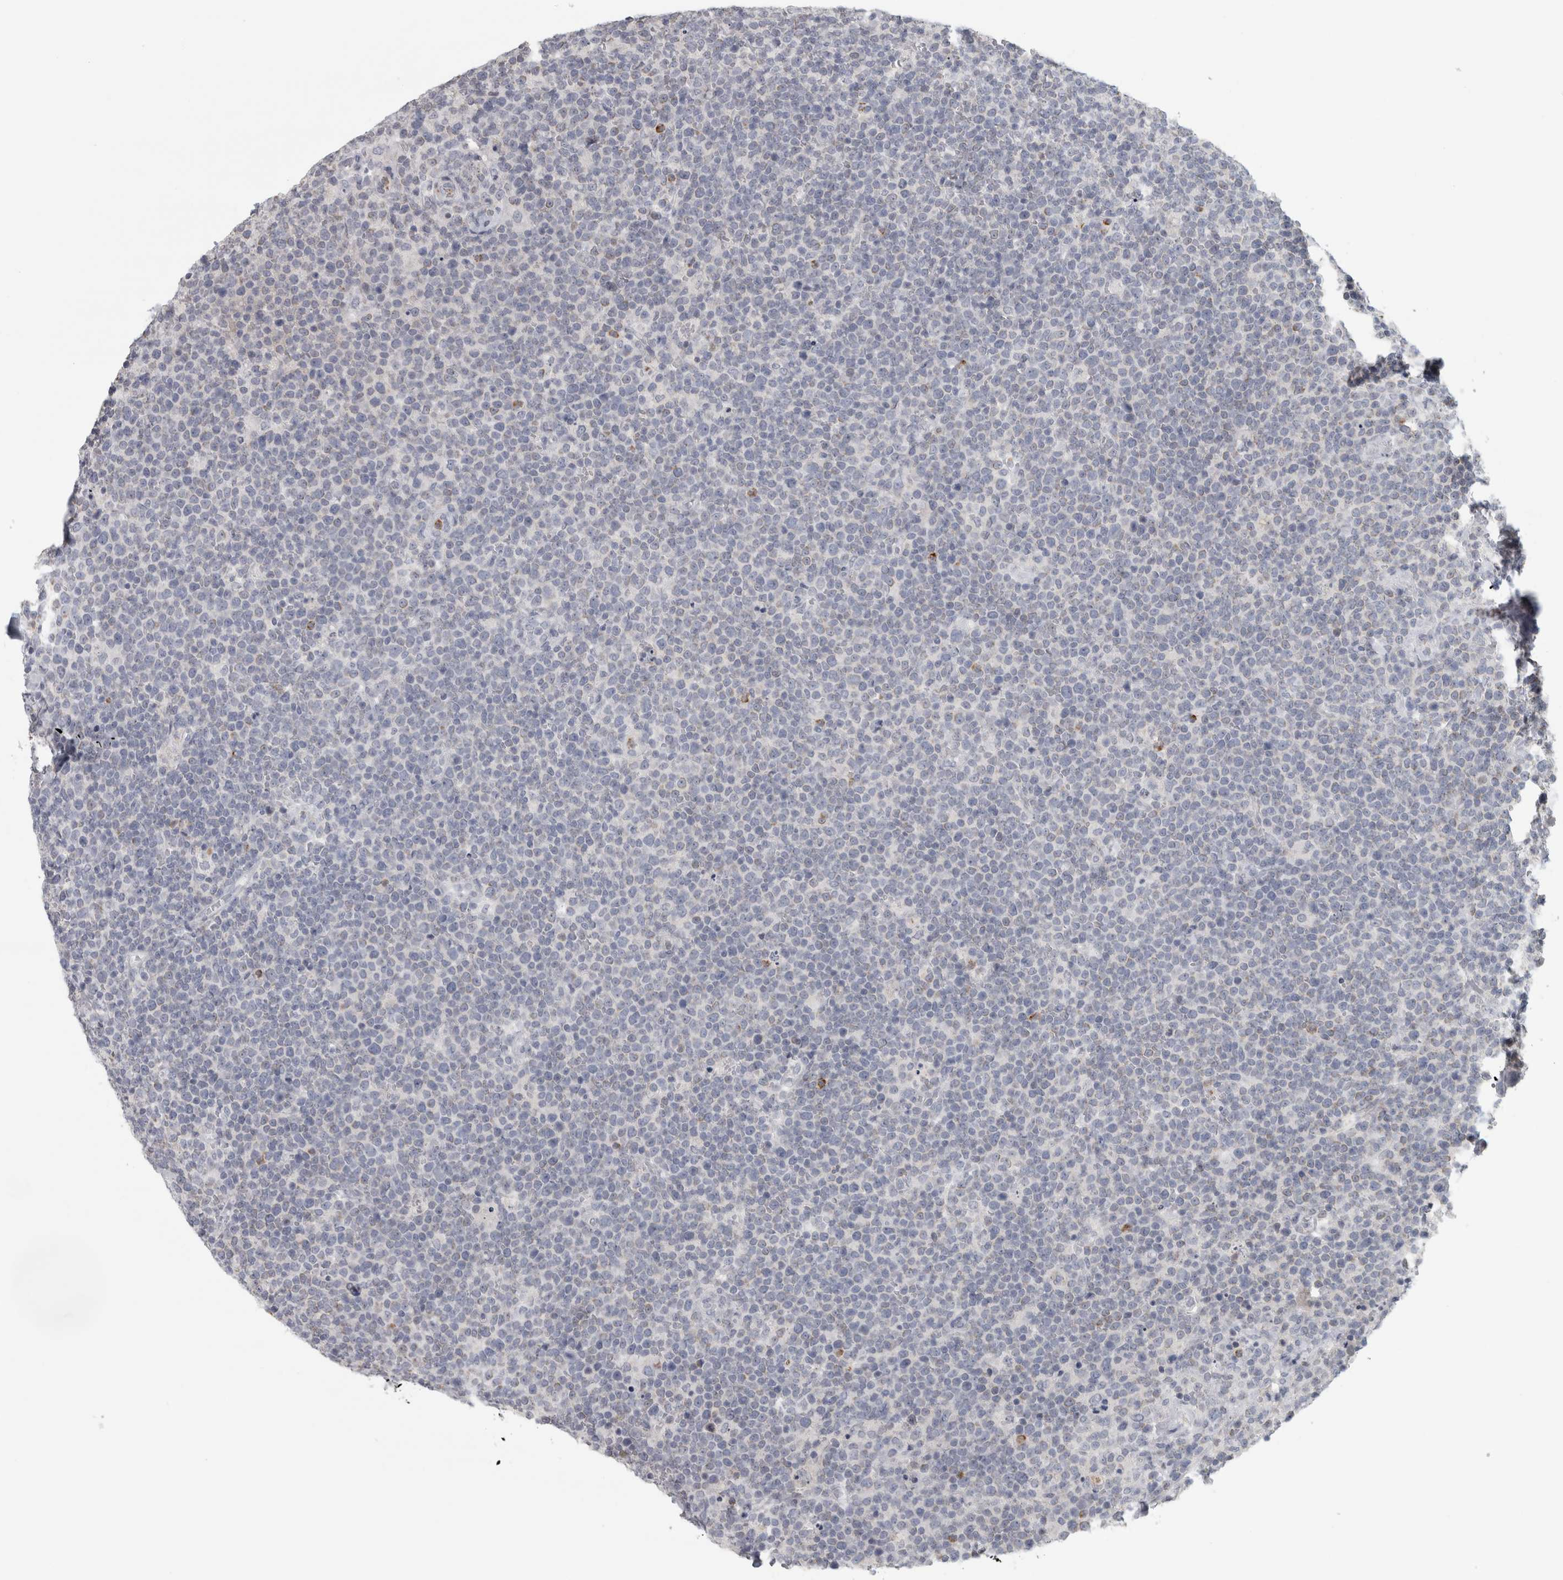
{"staining": {"intensity": "negative", "quantity": "none", "location": "none"}, "tissue": "lymphoma", "cell_type": "Tumor cells", "image_type": "cancer", "snomed": [{"axis": "morphology", "description": "Malignant lymphoma, non-Hodgkin's type, High grade"}, {"axis": "topography", "description": "Lymph node"}], "caption": "Photomicrograph shows no protein staining in tumor cells of malignant lymphoma, non-Hodgkin's type (high-grade) tissue.", "gene": "PTPRN2", "patient": {"sex": "male", "age": 61}}